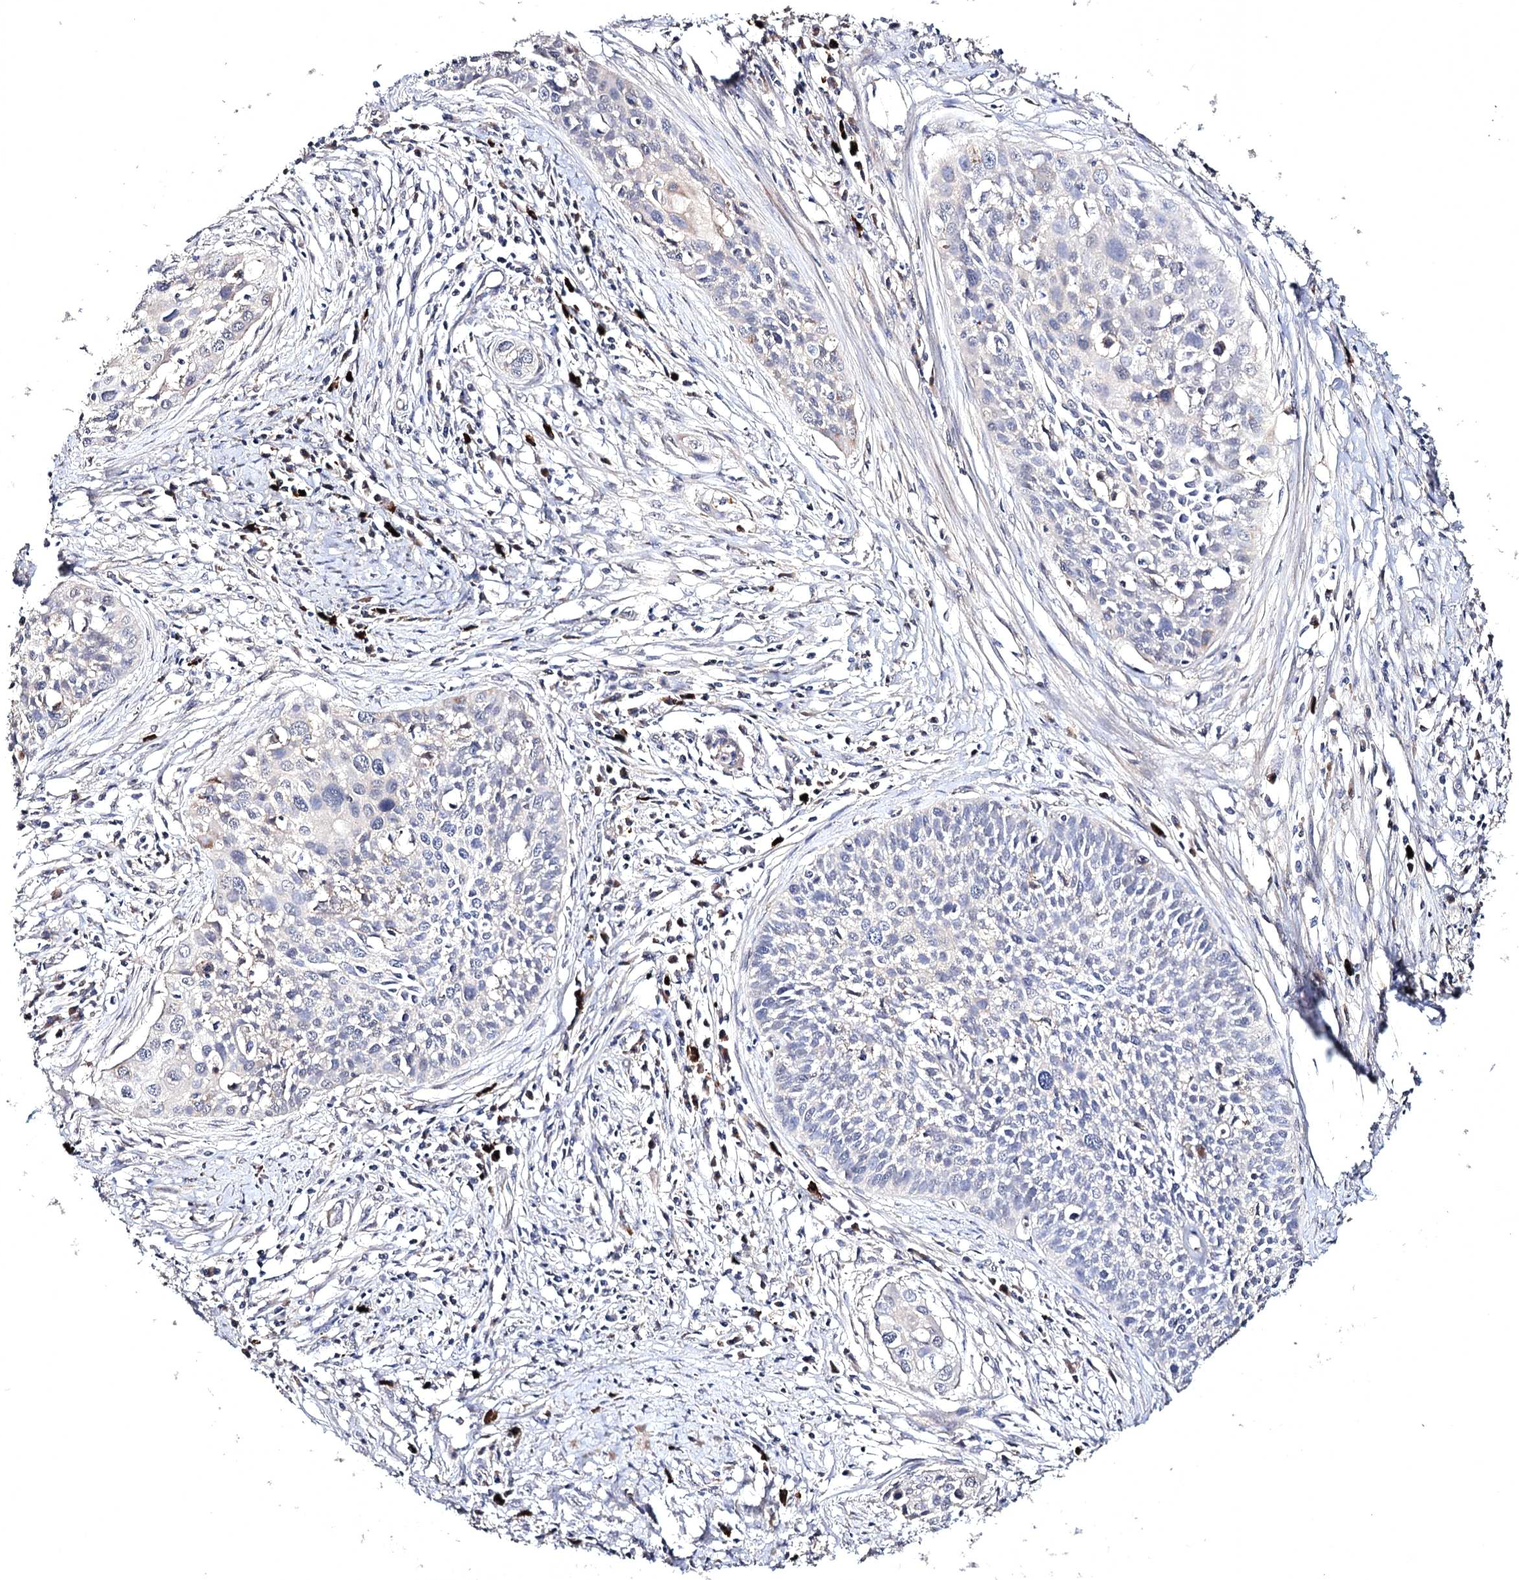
{"staining": {"intensity": "negative", "quantity": "none", "location": "none"}, "tissue": "cervical cancer", "cell_type": "Tumor cells", "image_type": "cancer", "snomed": [{"axis": "morphology", "description": "Squamous cell carcinoma, NOS"}, {"axis": "topography", "description": "Cervix"}], "caption": "There is no significant expression in tumor cells of cervical squamous cell carcinoma.", "gene": "SEMA4G", "patient": {"sex": "female", "age": 34}}